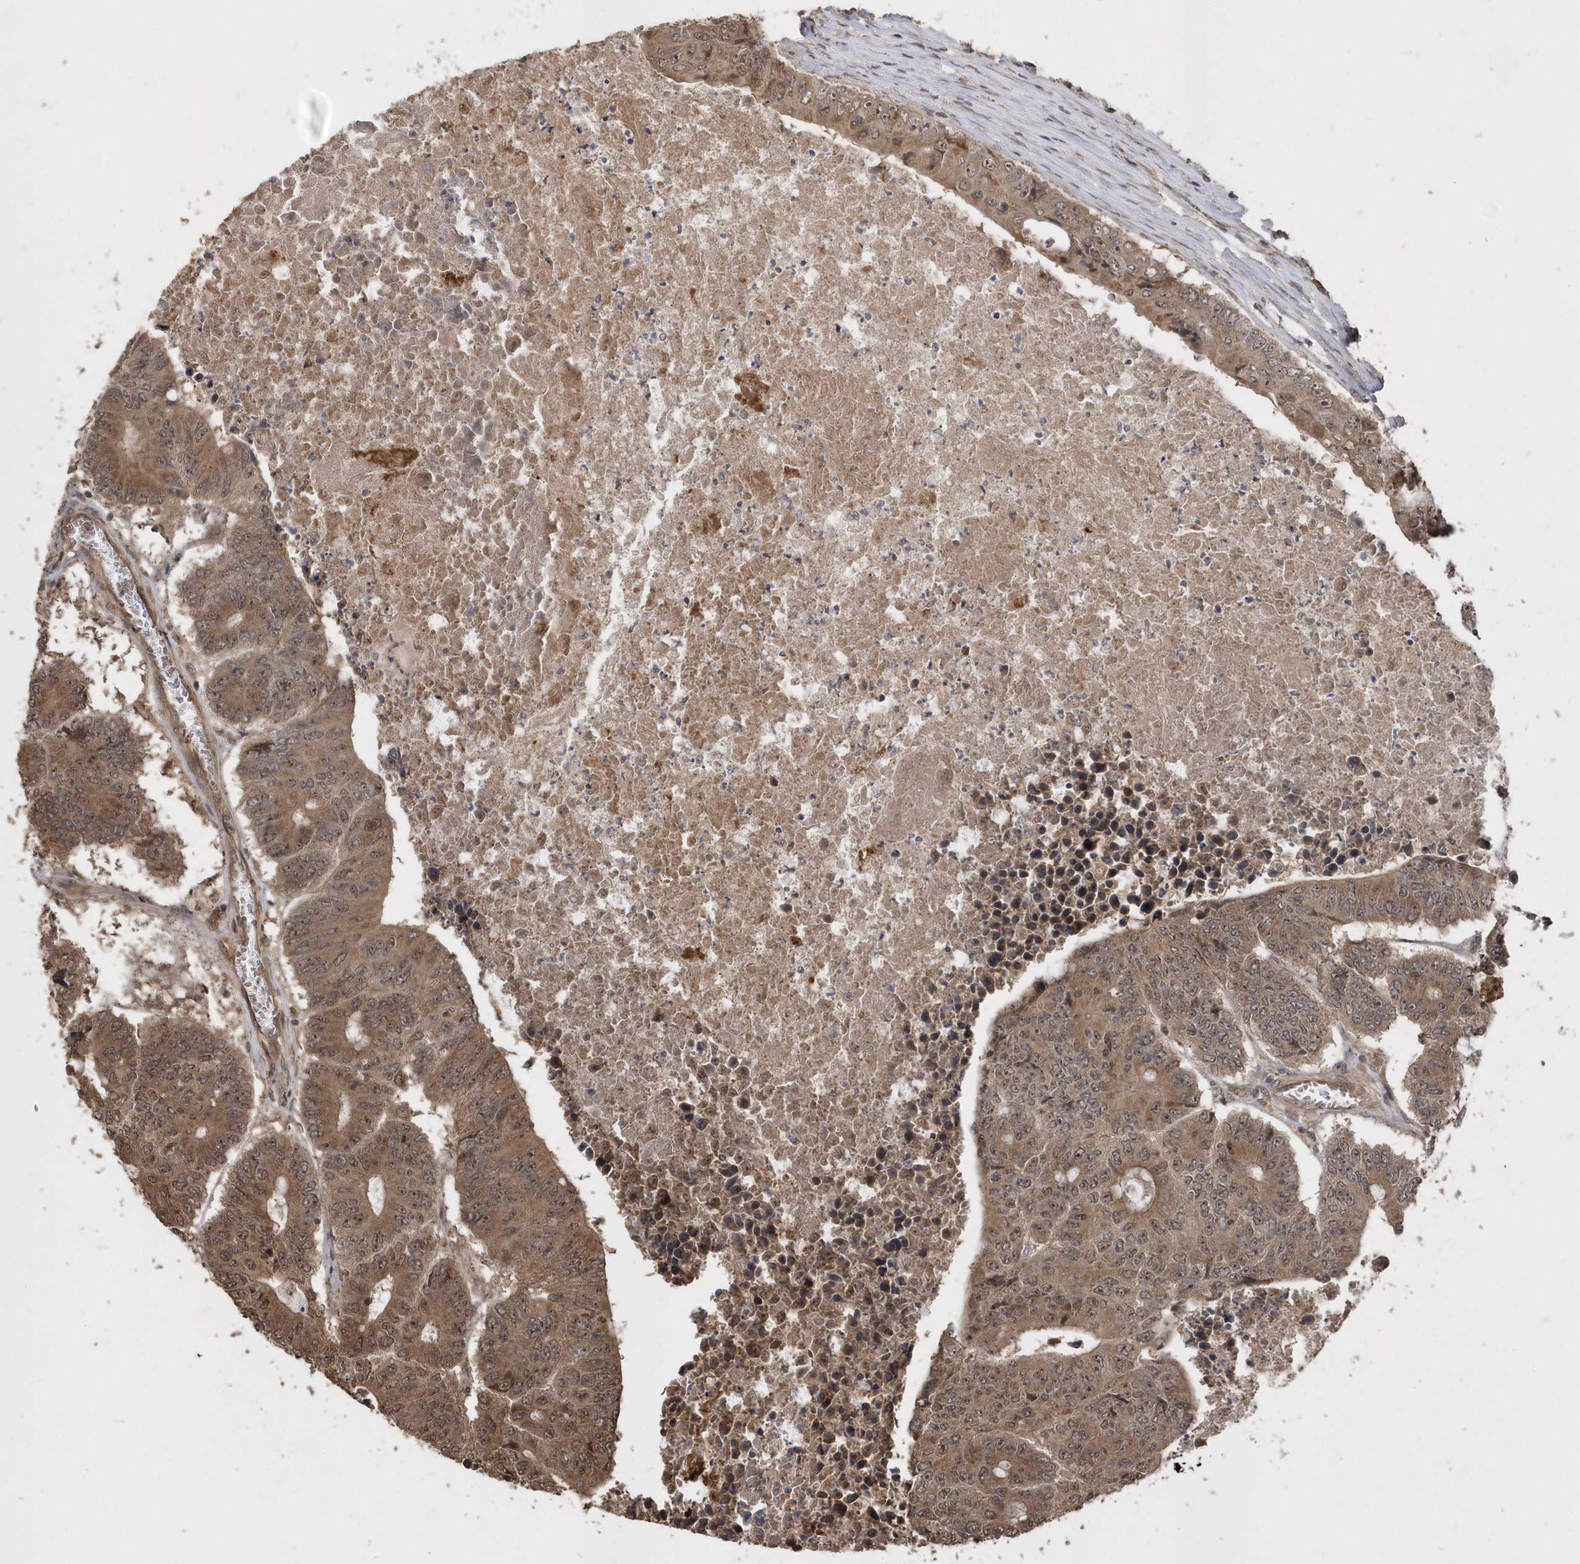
{"staining": {"intensity": "moderate", "quantity": ">75%", "location": "cytoplasmic/membranous,nuclear"}, "tissue": "colorectal cancer", "cell_type": "Tumor cells", "image_type": "cancer", "snomed": [{"axis": "morphology", "description": "Adenocarcinoma, NOS"}, {"axis": "topography", "description": "Colon"}], "caption": "Protein staining of colorectal adenocarcinoma tissue displays moderate cytoplasmic/membranous and nuclear positivity in approximately >75% of tumor cells. The staining was performed using DAB to visualize the protein expression in brown, while the nuclei were stained in blue with hematoxylin (Magnification: 20x).", "gene": "WASHC5", "patient": {"sex": "male", "age": 87}}